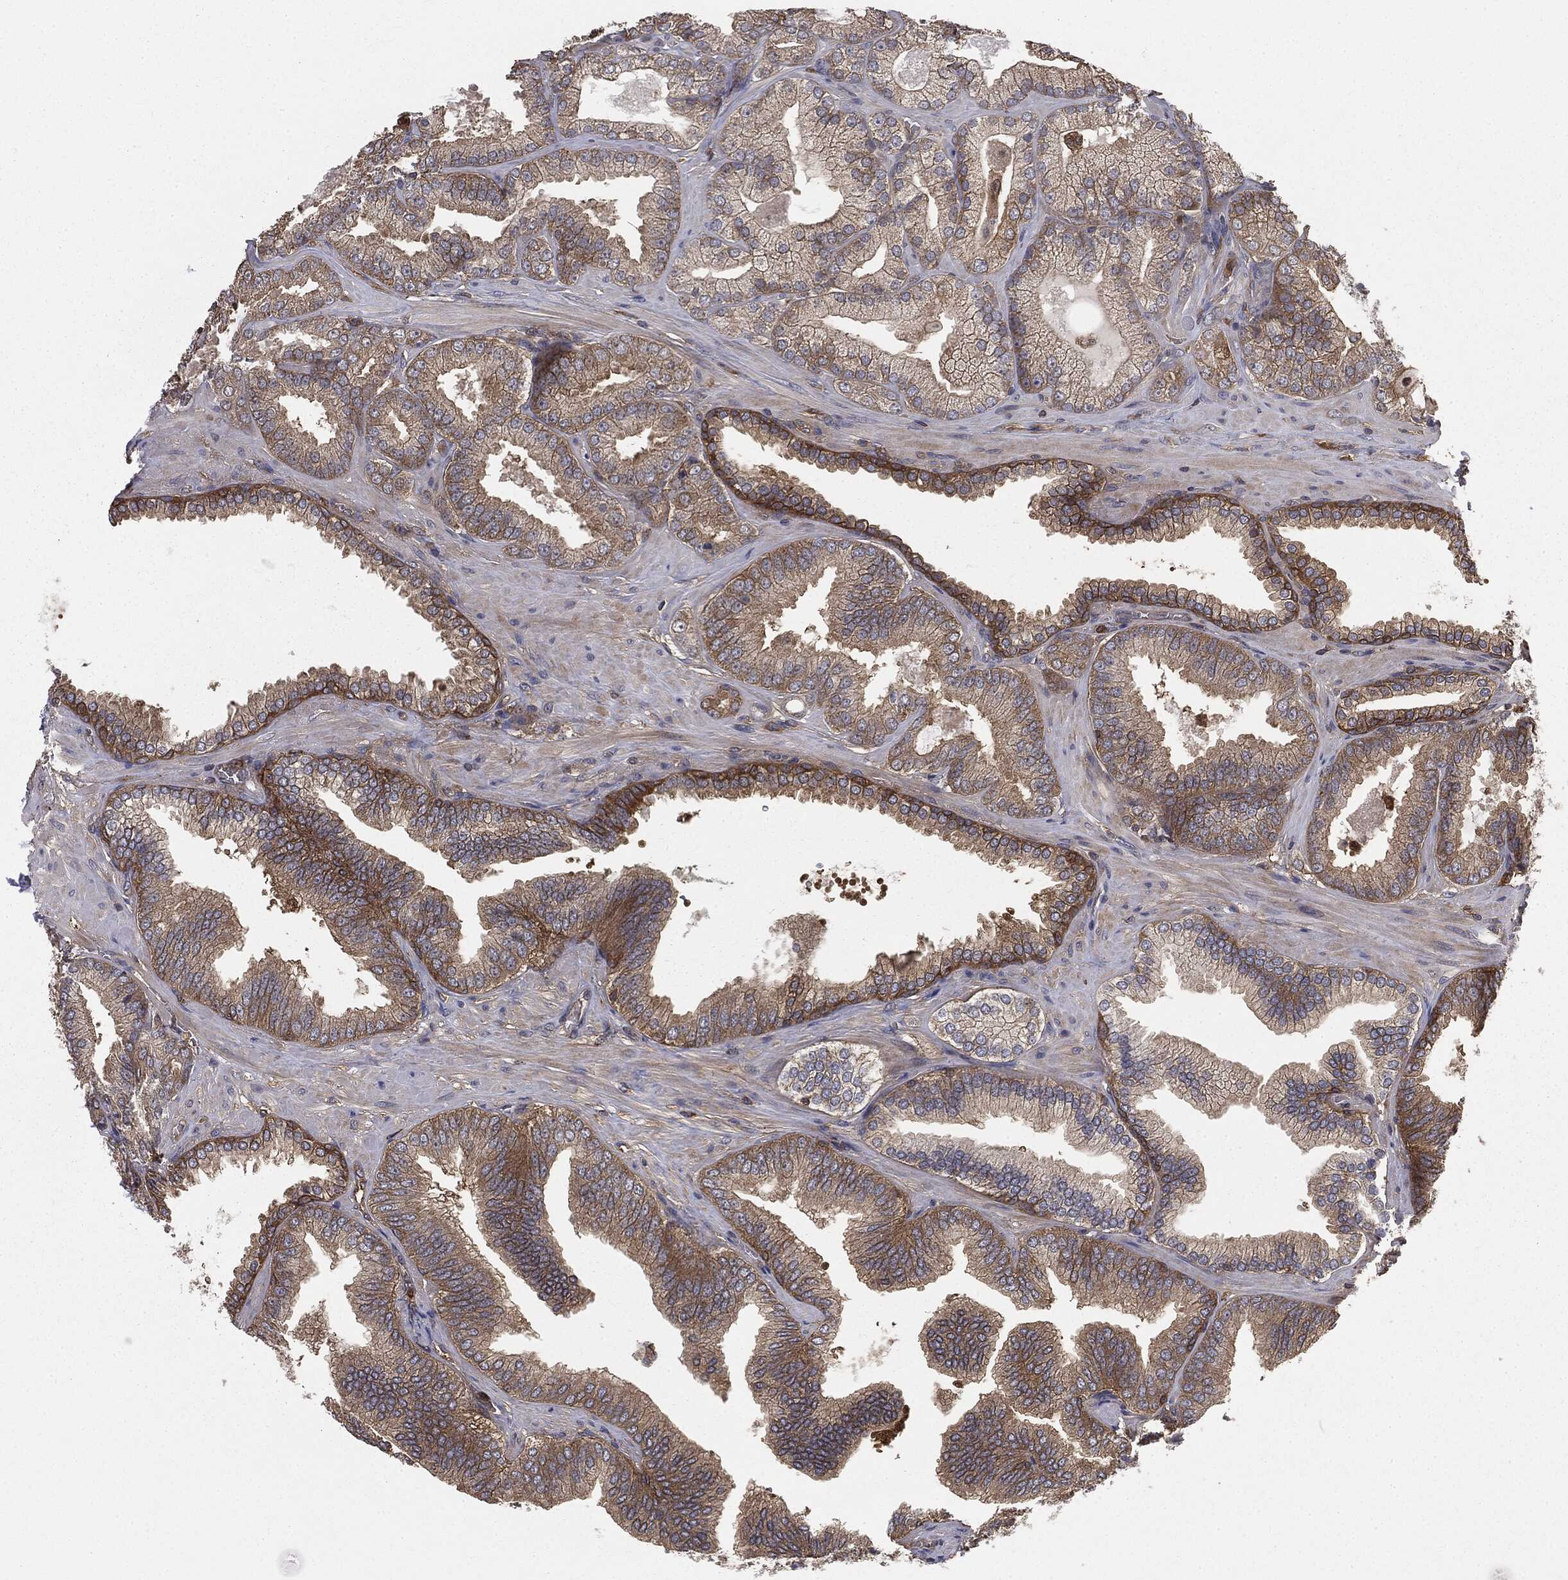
{"staining": {"intensity": "moderate", "quantity": "25%-75%", "location": "cytoplasmic/membranous"}, "tissue": "prostate cancer", "cell_type": "Tumor cells", "image_type": "cancer", "snomed": [{"axis": "morphology", "description": "Adenocarcinoma, High grade"}, {"axis": "topography", "description": "Prostate"}], "caption": "Prostate cancer (adenocarcinoma (high-grade)) tissue displays moderate cytoplasmic/membranous expression in about 25%-75% of tumor cells, visualized by immunohistochemistry.", "gene": "GNB5", "patient": {"sex": "male", "age": 68}}